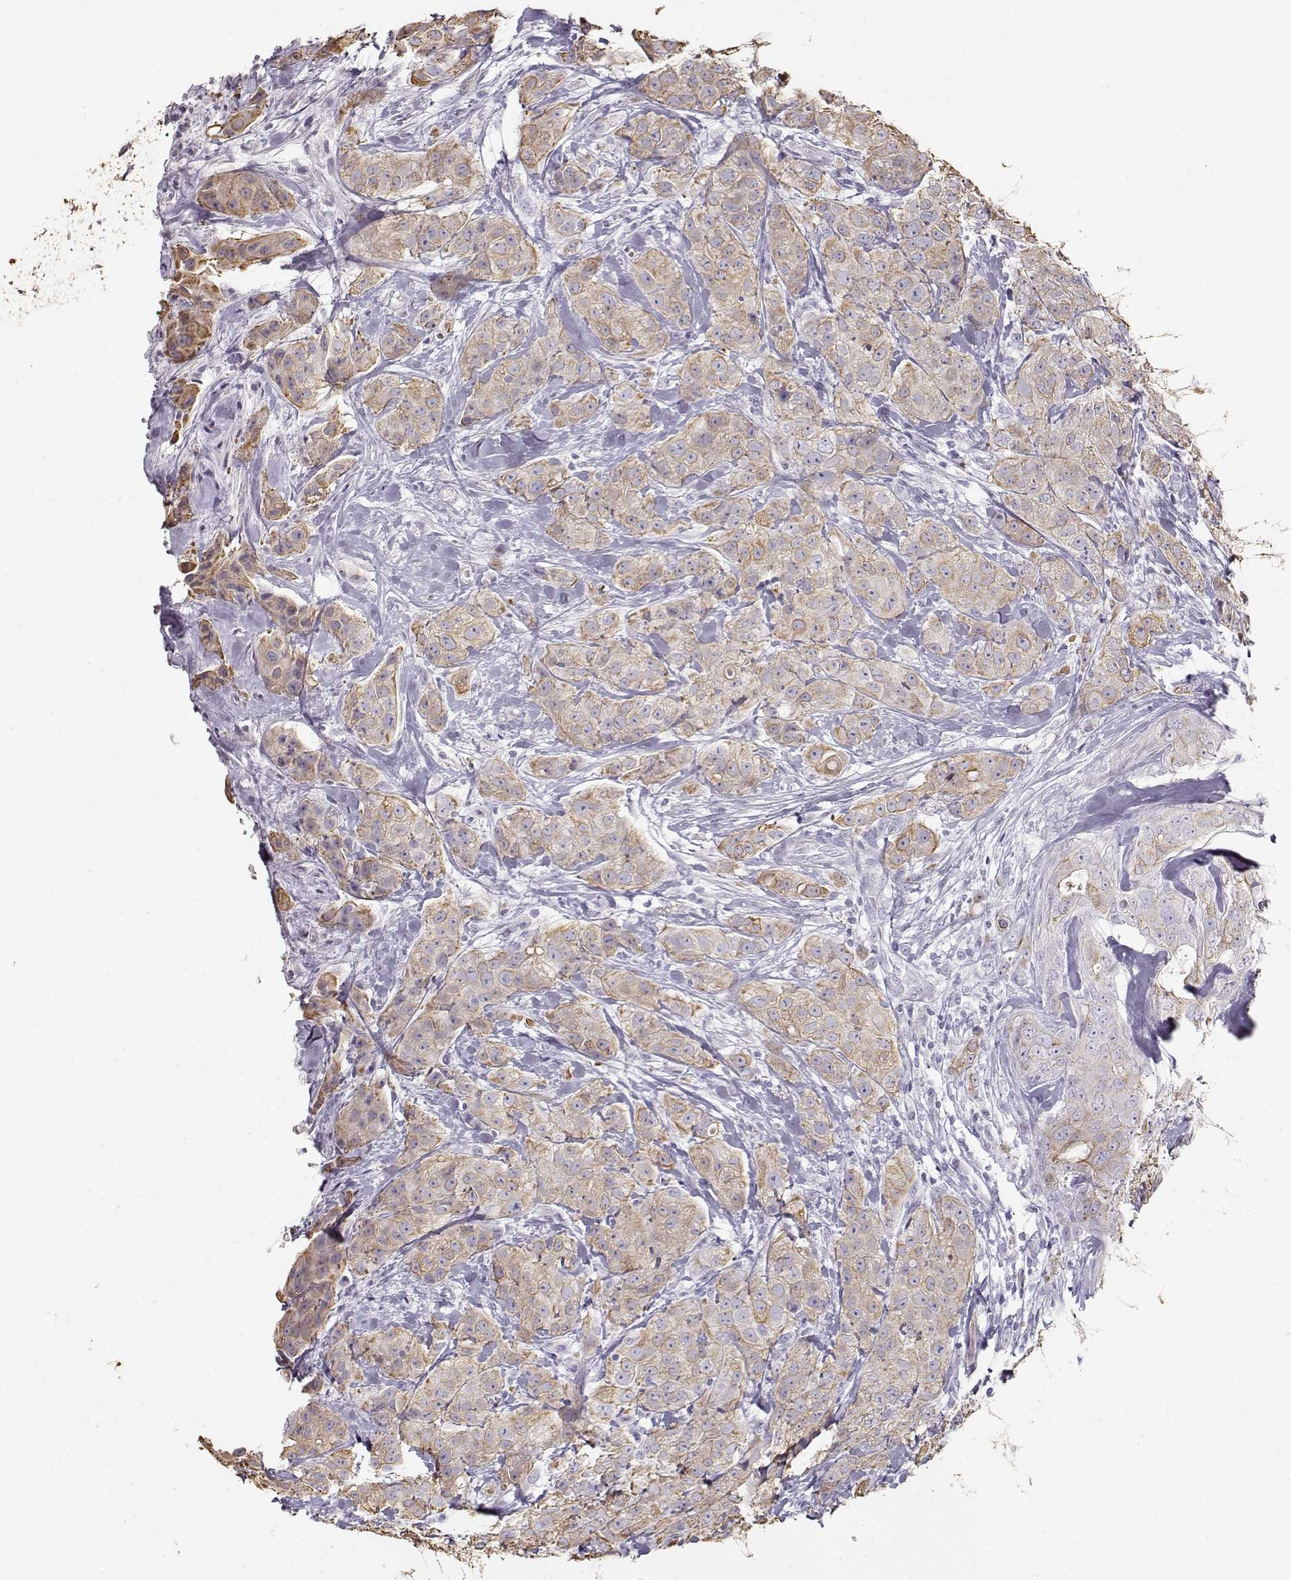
{"staining": {"intensity": "weak", "quantity": ">75%", "location": "cytoplasmic/membranous"}, "tissue": "breast cancer", "cell_type": "Tumor cells", "image_type": "cancer", "snomed": [{"axis": "morphology", "description": "Duct carcinoma"}, {"axis": "topography", "description": "Breast"}], "caption": "A micrograph of human breast cancer stained for a protein reveals weak cytoplasmic/membranous brown staining in tumor cells.", "gene": "S100B", "patient": {"sex": "female", "age": 43}}